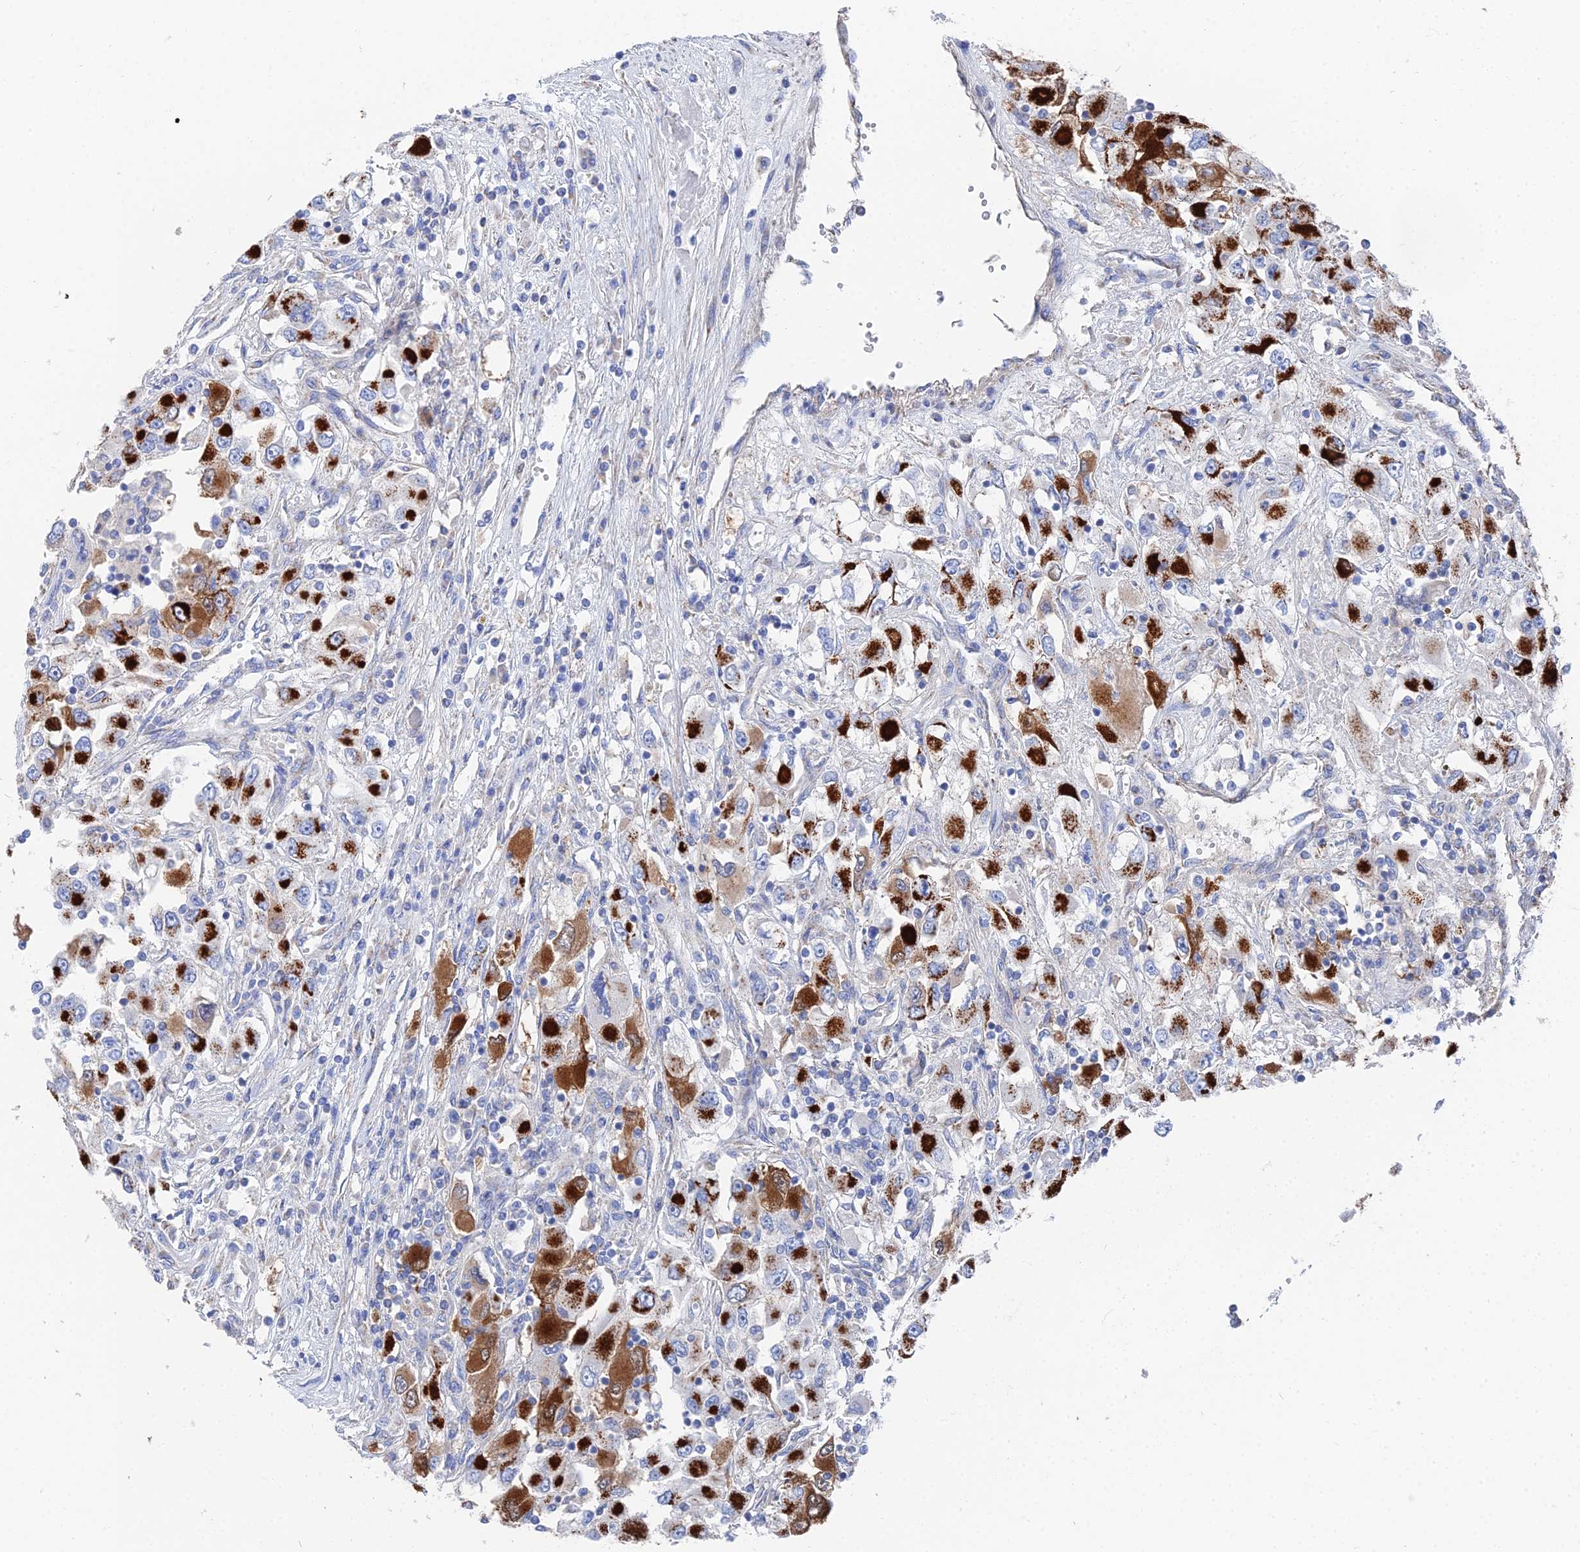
{"staining": {"intensity": "strong", "quantity": ">75%", "location": "cytoplasmic/membranous"}, "tissue": "renal cancer", "cell_type": "Tumor cells", "image_type": "cancer", "snomed": [{"axis": "morphology", "description": "Adenocarcinoma, NOS"}, {"axis": "topography", "description": "Kidney"}], "caption": "Approximately >75% of tumor cells in human adenocarcinoma (renal) display strong cytoplasmic/membranous protein positivity as visualized by brown immunohistochemical staining.", "gene": "IFT80", "patient": {"sex": "female", "age": 52}}